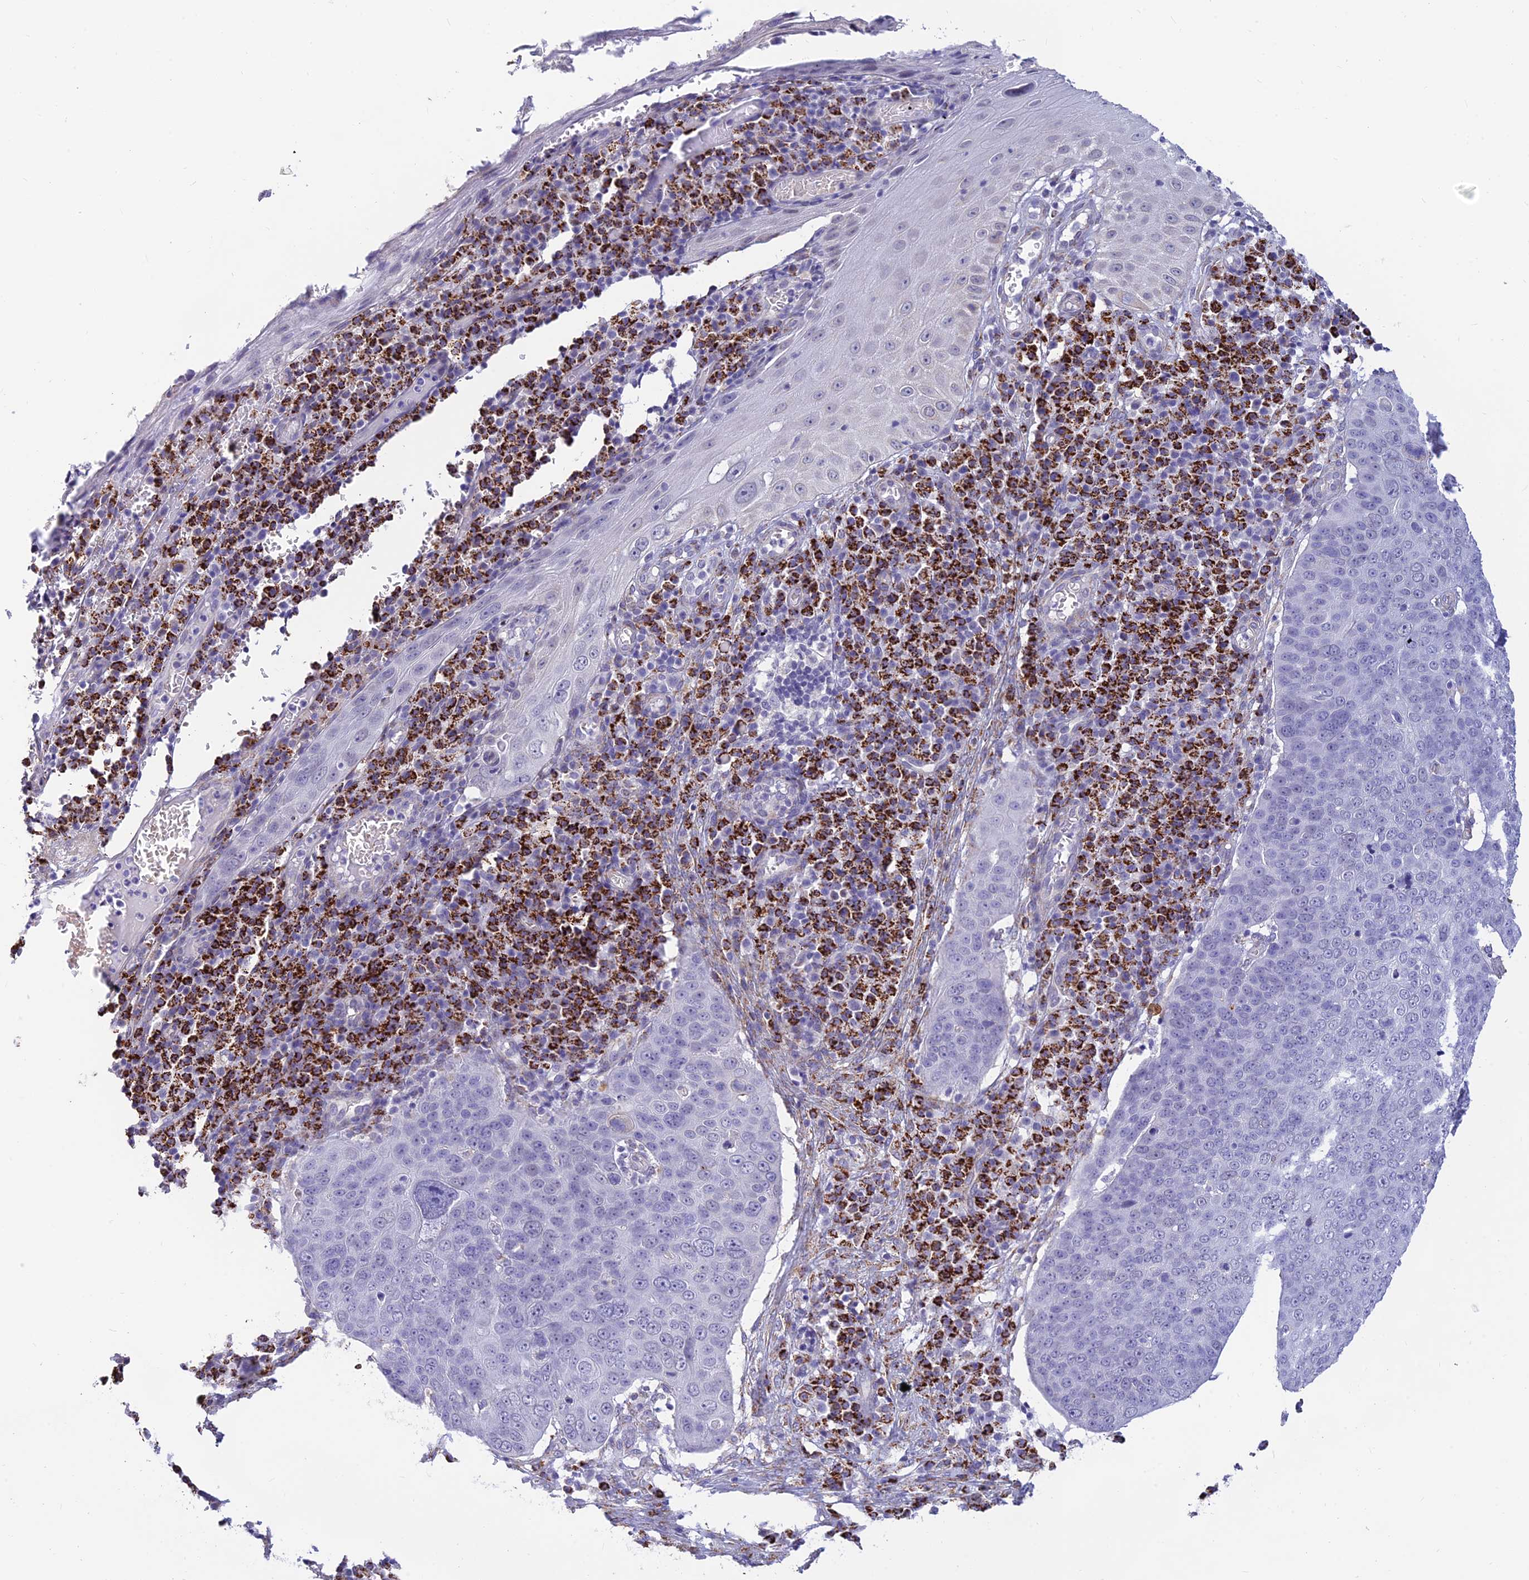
{"staining": {"intensity": "negative", "quantity": "none", "location": "none"}, "tissue": "skin cancer", "cell_type": "Tumor cells", "image_type": "cancer", "snomed": [{"axis": "morphology", "description": "Squamous cell carcinoma, NOS"}, {"axis": "topography", "description": "Skin"}], "caption": "Squamous cell carcinoma (skin) was stained to show a protein in brown. There is no significant staining in tumor cells.", "gene": "ALDH1L2", "patient": {"sex": "male", "age": 71}}